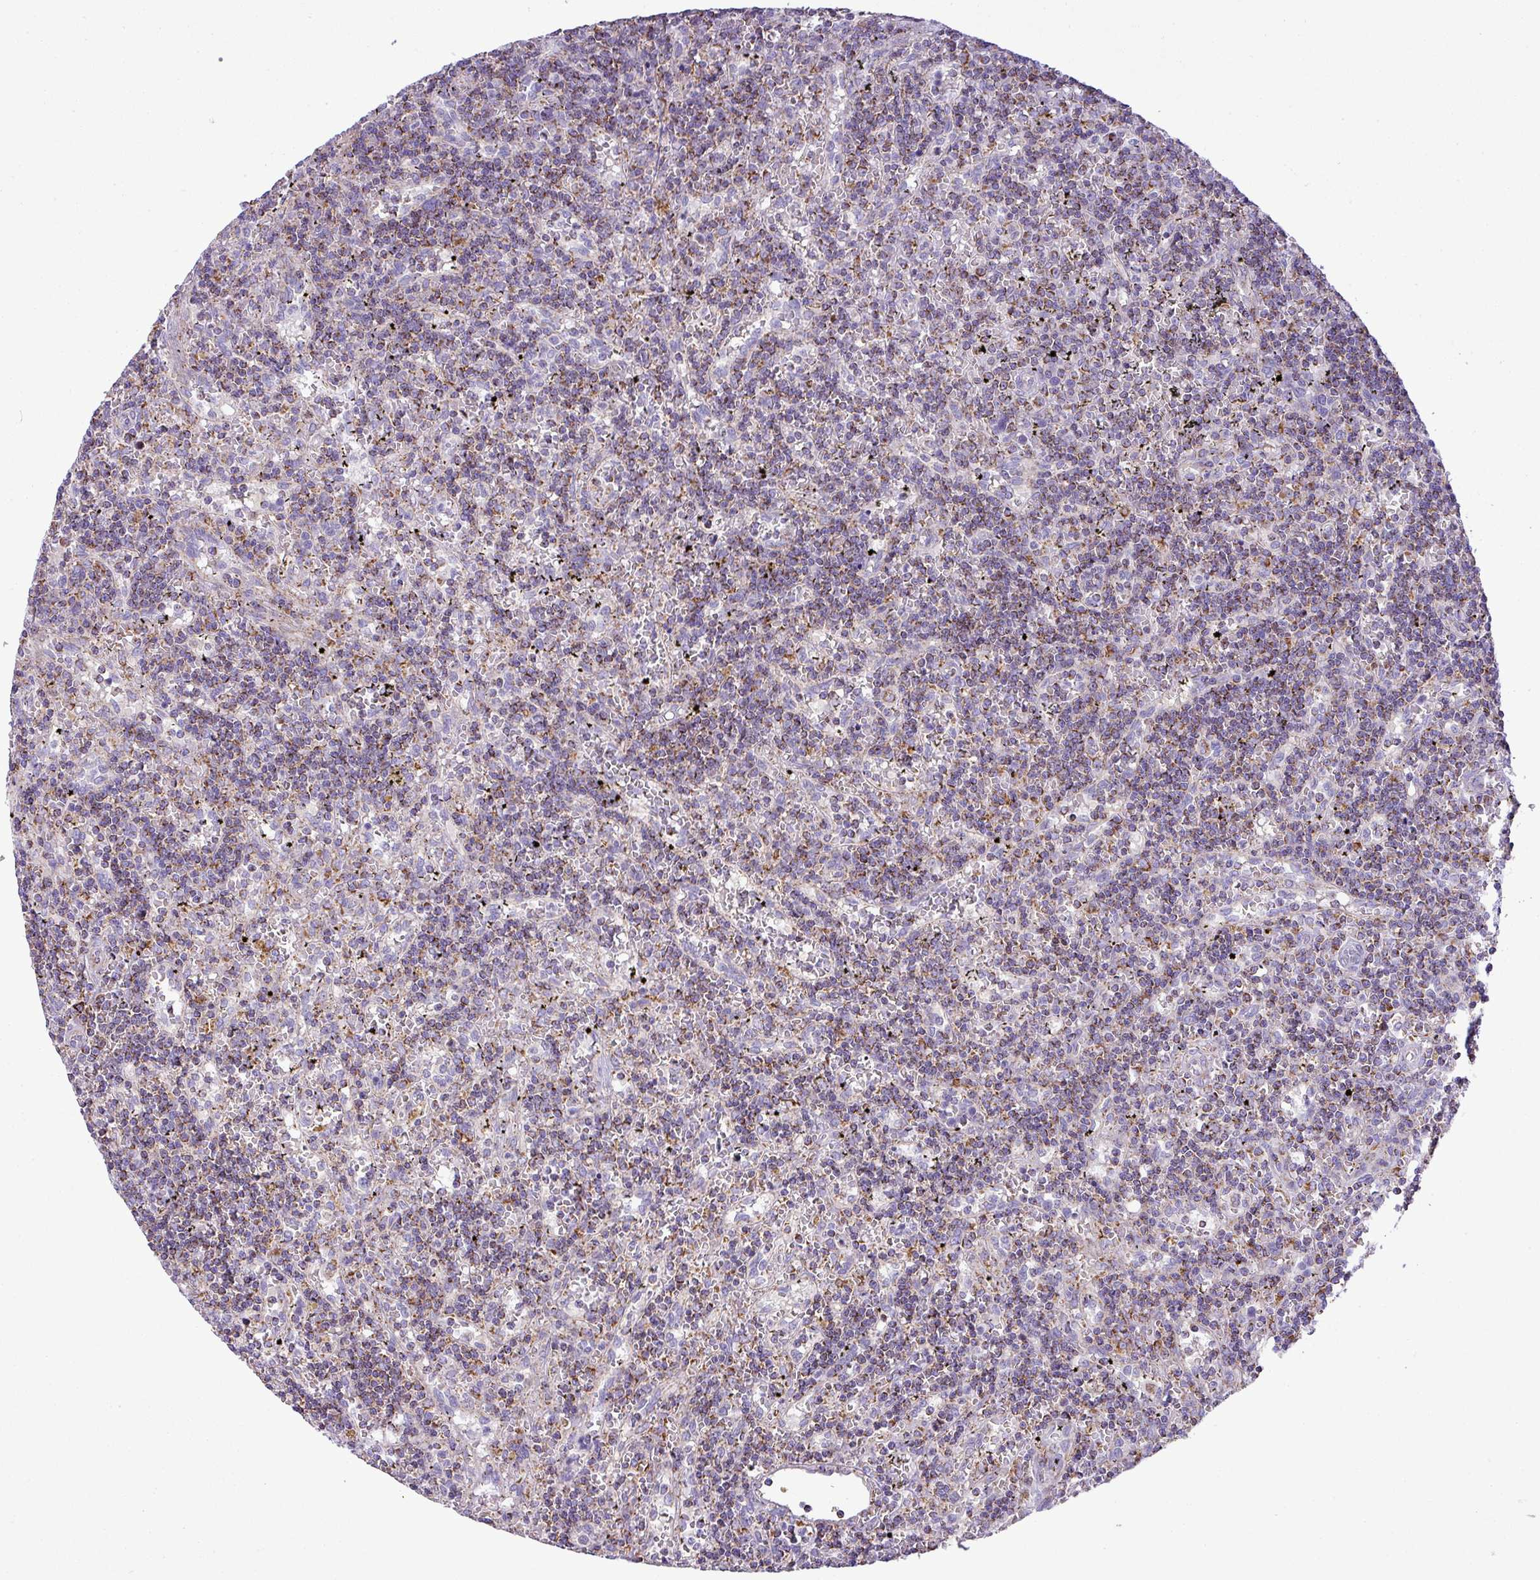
{"staining": {"intensity": "moderate", "quantity": "25%-75%", "location": "cytoplasmic/membranous"}, "tissue": "lymphoma", "cell_type": "Tumor cells", "image_type": "cancer", "snomed": [{"axis": "morphology", "description": "Malignant lymphoma, non-Hodgkin's type, Low grade"}, {"axis": "topography", "description": "Spleen"}], "caption": "Immunohistochemical staining of human low-grade malignant lymphoma, non-Hodgkin's type exhibits moderate cytoplasmic/membranous protein staining in approximately 25%-75% of tumor cells.", "gene": "ZNF81", "patient": {"sex": "male", "age": 60}}